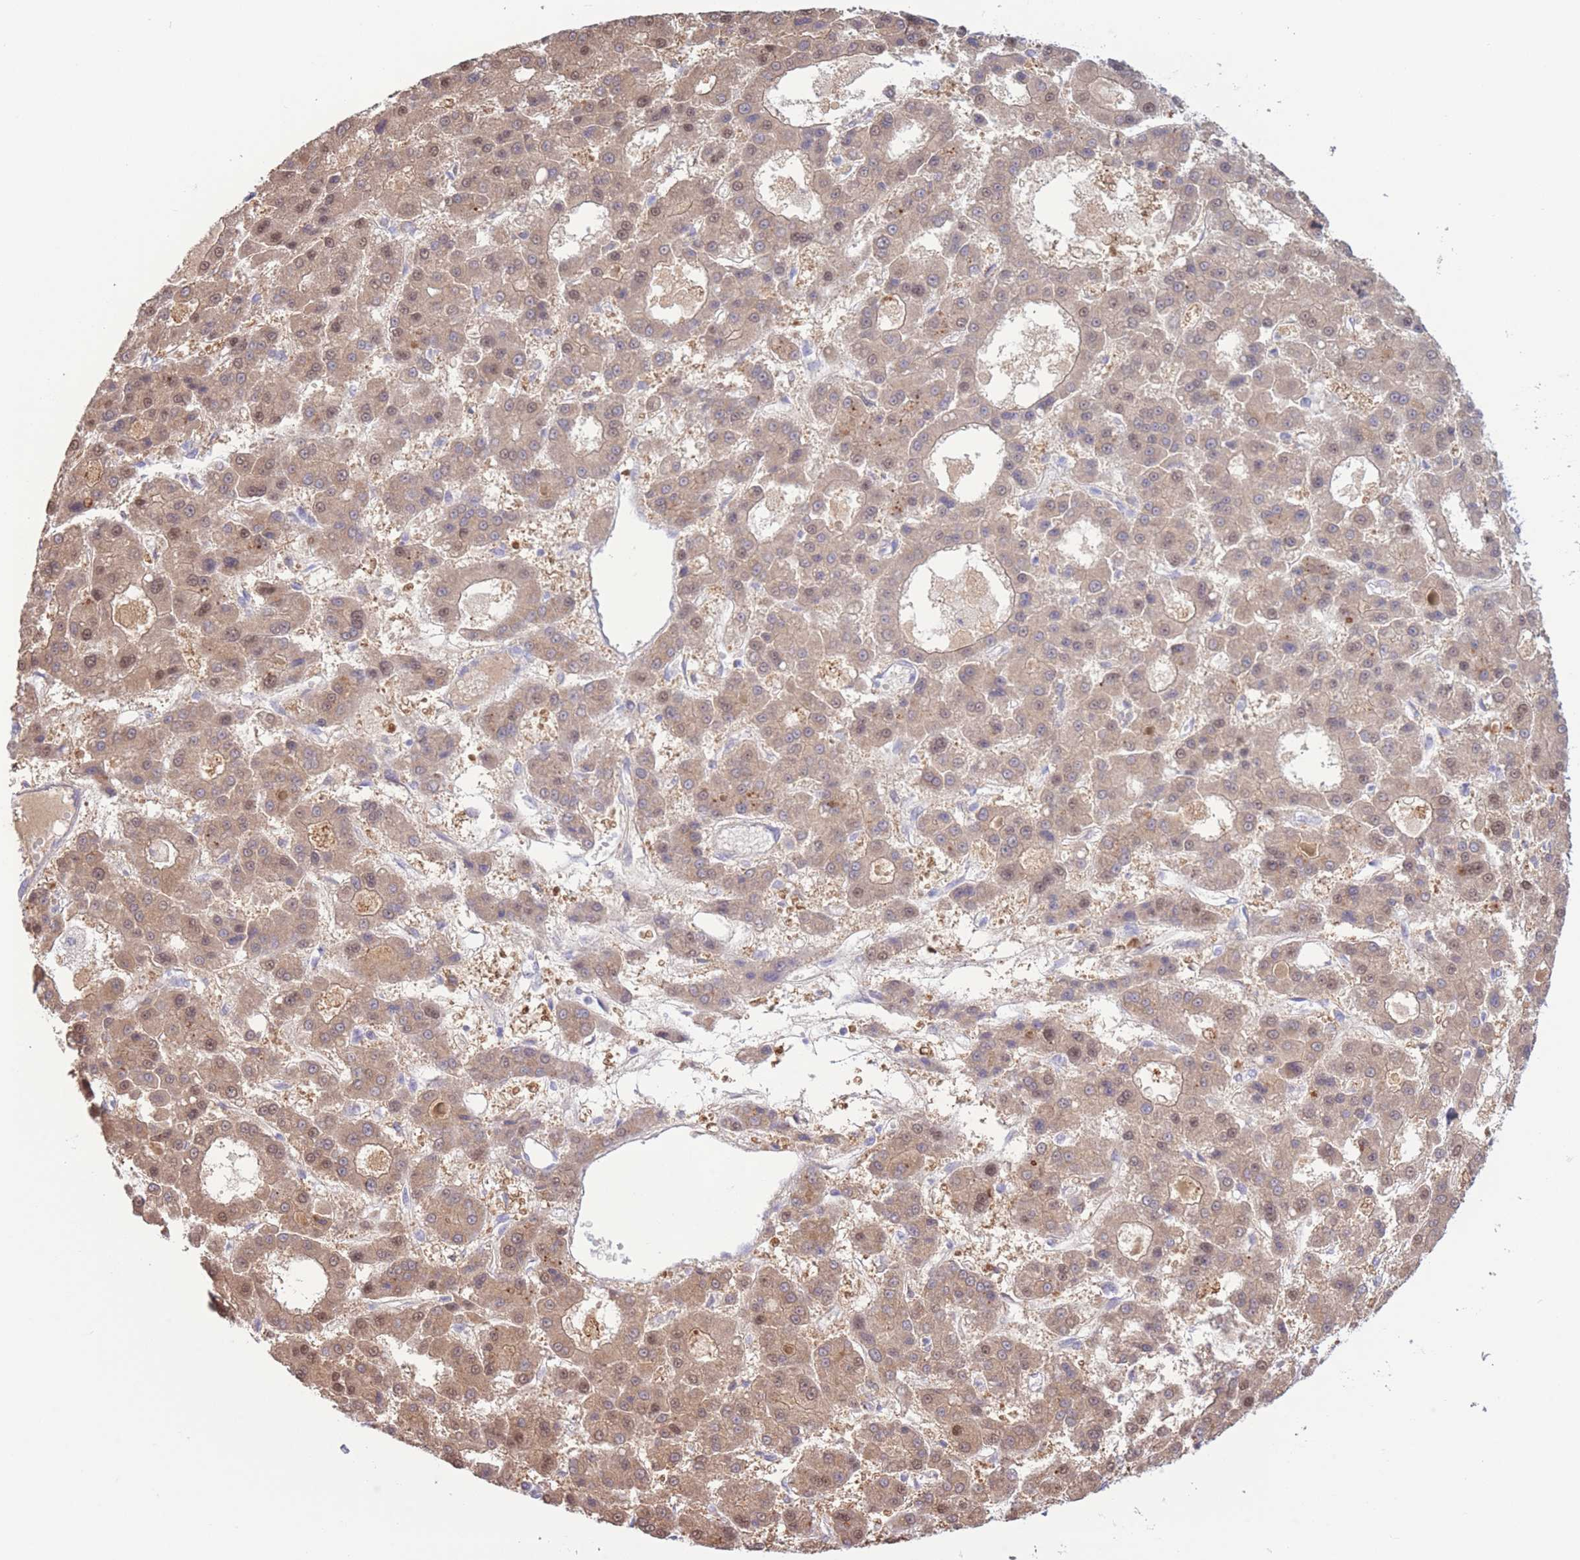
{"staining": {"intensity": "moderate", "quantity": ">75%", "location": "cytoplasmic/membranous,nuclear"}, "tissue": "liver cancer", "cell_type": "Tumor cells", "image_type": "cancer", "snomed": [{"axis": "morphology", "description": "Carcinoma, Hepatocellular, NOS"}, {"axis": "topography", "description": "Liver"}], "caption": "Liver cancer stained with a protein marker reveals moderate staining in tumor cells.", "gene": "FAH", "patient": {"sex": "male", "age": 70}}